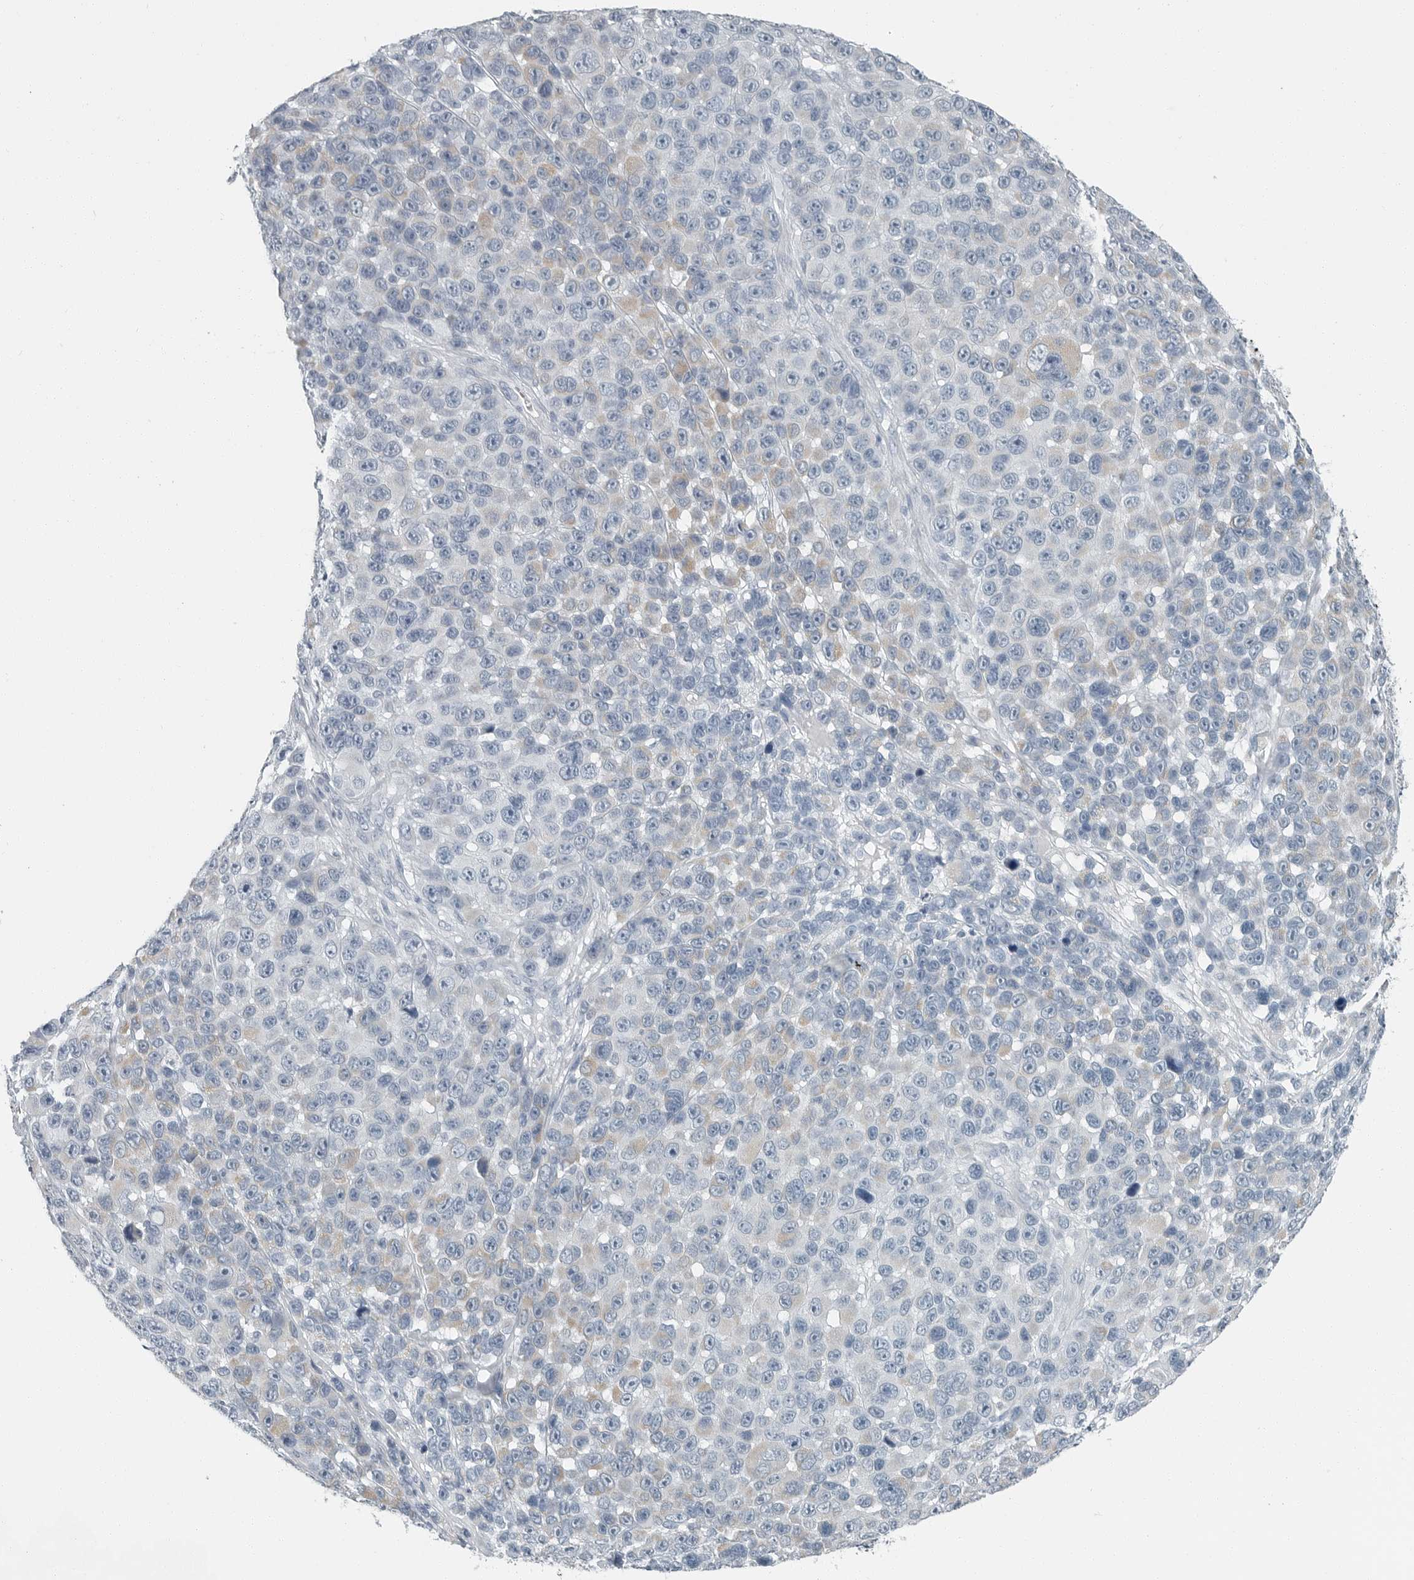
{"staining": {"intensity": "negative", "quantity": "none", "location": "none"}, "tissue": "melanoma", "cell_type": "Tumor cells", "image_type": "cancer", "snomed": [{"axis": "morphology", "description": "Malignant melanoma, NOS"}, {"axis": "topography", "description": "Skin"}], "caption": "High power microscopy image of an immunohistochemistry (IHC) photomicrograph of melanoma, revealing no significant positivity in tumor cells.", "gene": "ZPBP2", "patient": {"sex": "male", "age": 53}}